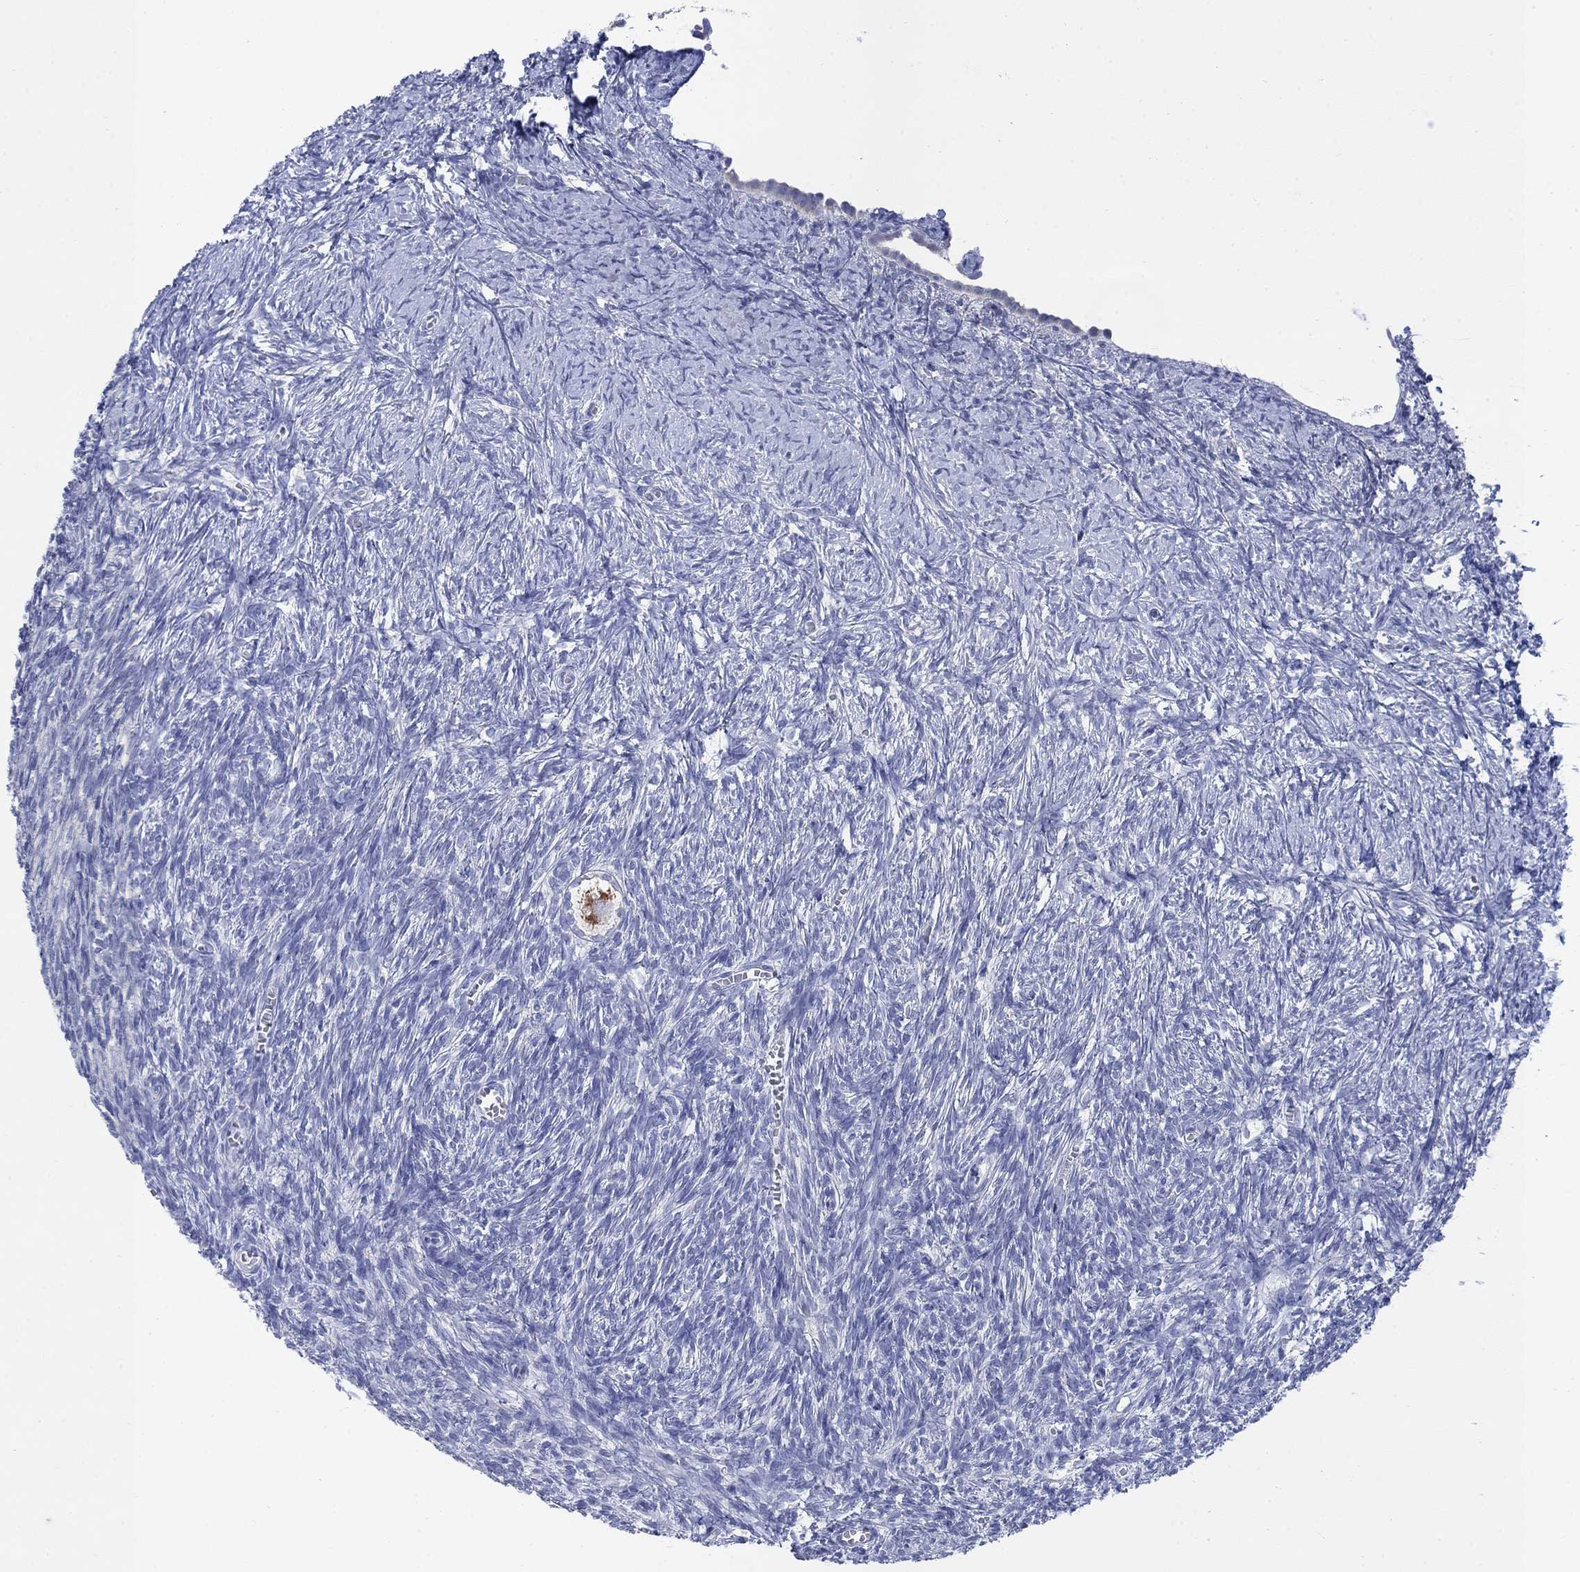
{"staining": {"intensity": "moderate", "quantity": "<25%", "location": "cytoplasmic/membranous"}, "tissue": "ovary", "cell_type": "Follicle cells", "image_type": "normal", "snomed": [{"axis": "morphology", "description": "Normal tissue, NOS"}, {"axis": "topography", "description": "Ovary"}], "caption": "A brown stain shows moderate cytoplasmic/membranous positivity of a protein in follicle cells of benign ovary.", "gene": "SCCPDH", "patient": {"sex": "female", "age": 43}}